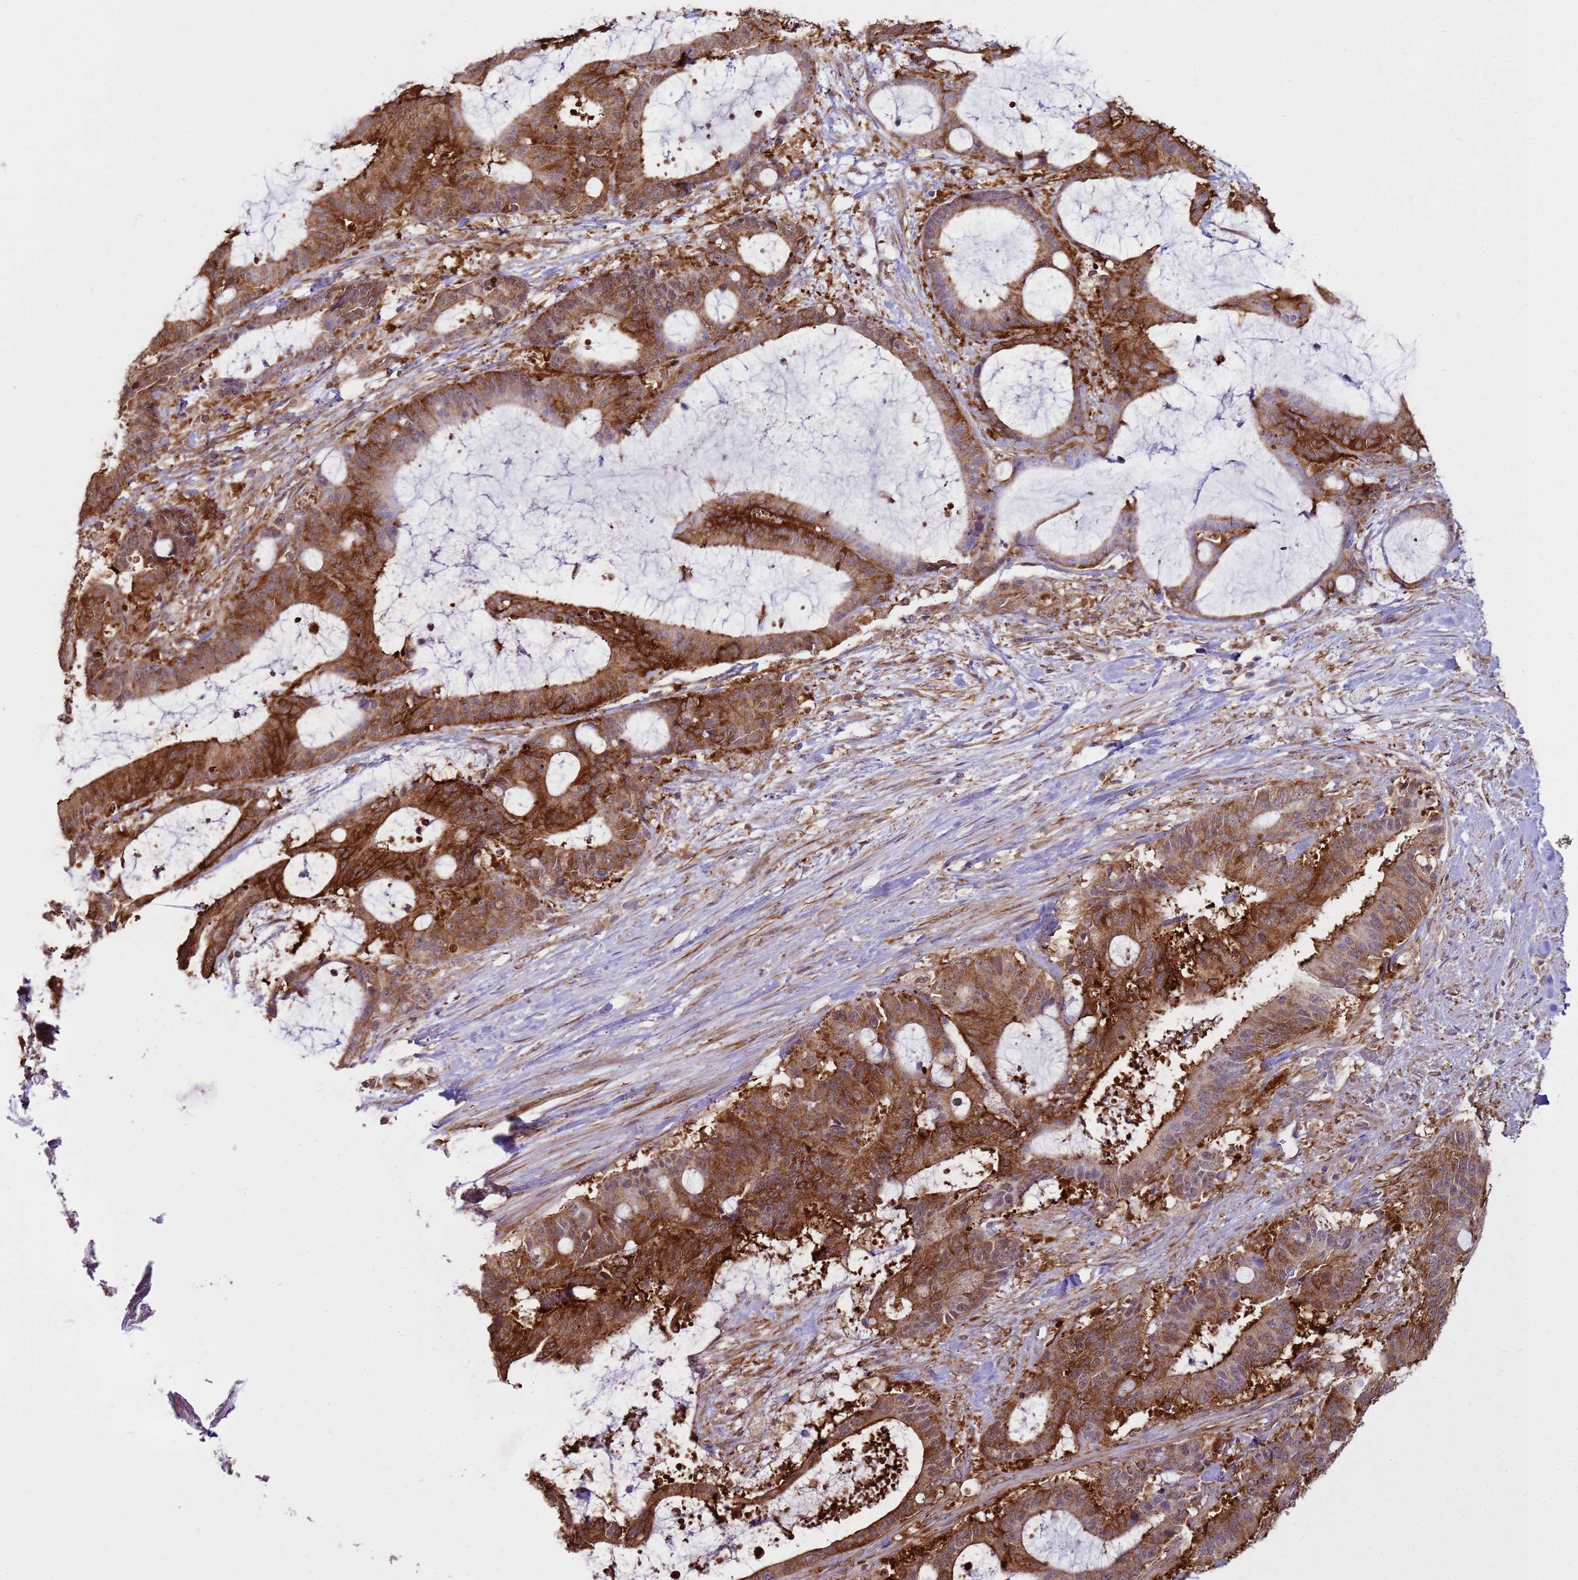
{"staining": {"intensity": "strong", "quantity": ">75%", "location": "cytoplasmic/membranous"}, "tissue": "liver cancer", "cell_type": "Tumor cells", "image_type": "cancer", "snomed": [{"axis": "morphology", "description": "Normal tissue, NOS"}, {"axis": "morphology", "description": "Cholangiocarcinoma"}, {"axis": "topography", "description": "Liver"}, {"axis": "topography", "description": "Peripheral nerve tissue"}], "caption": "This is an image of IHC staining of cholangiocarcinoma (liver), which shows strong expression in the cytoplasmic/membranous of tumor cells.", "gene": "GABRE", "patient": {"sex": "female", "age": 73}}